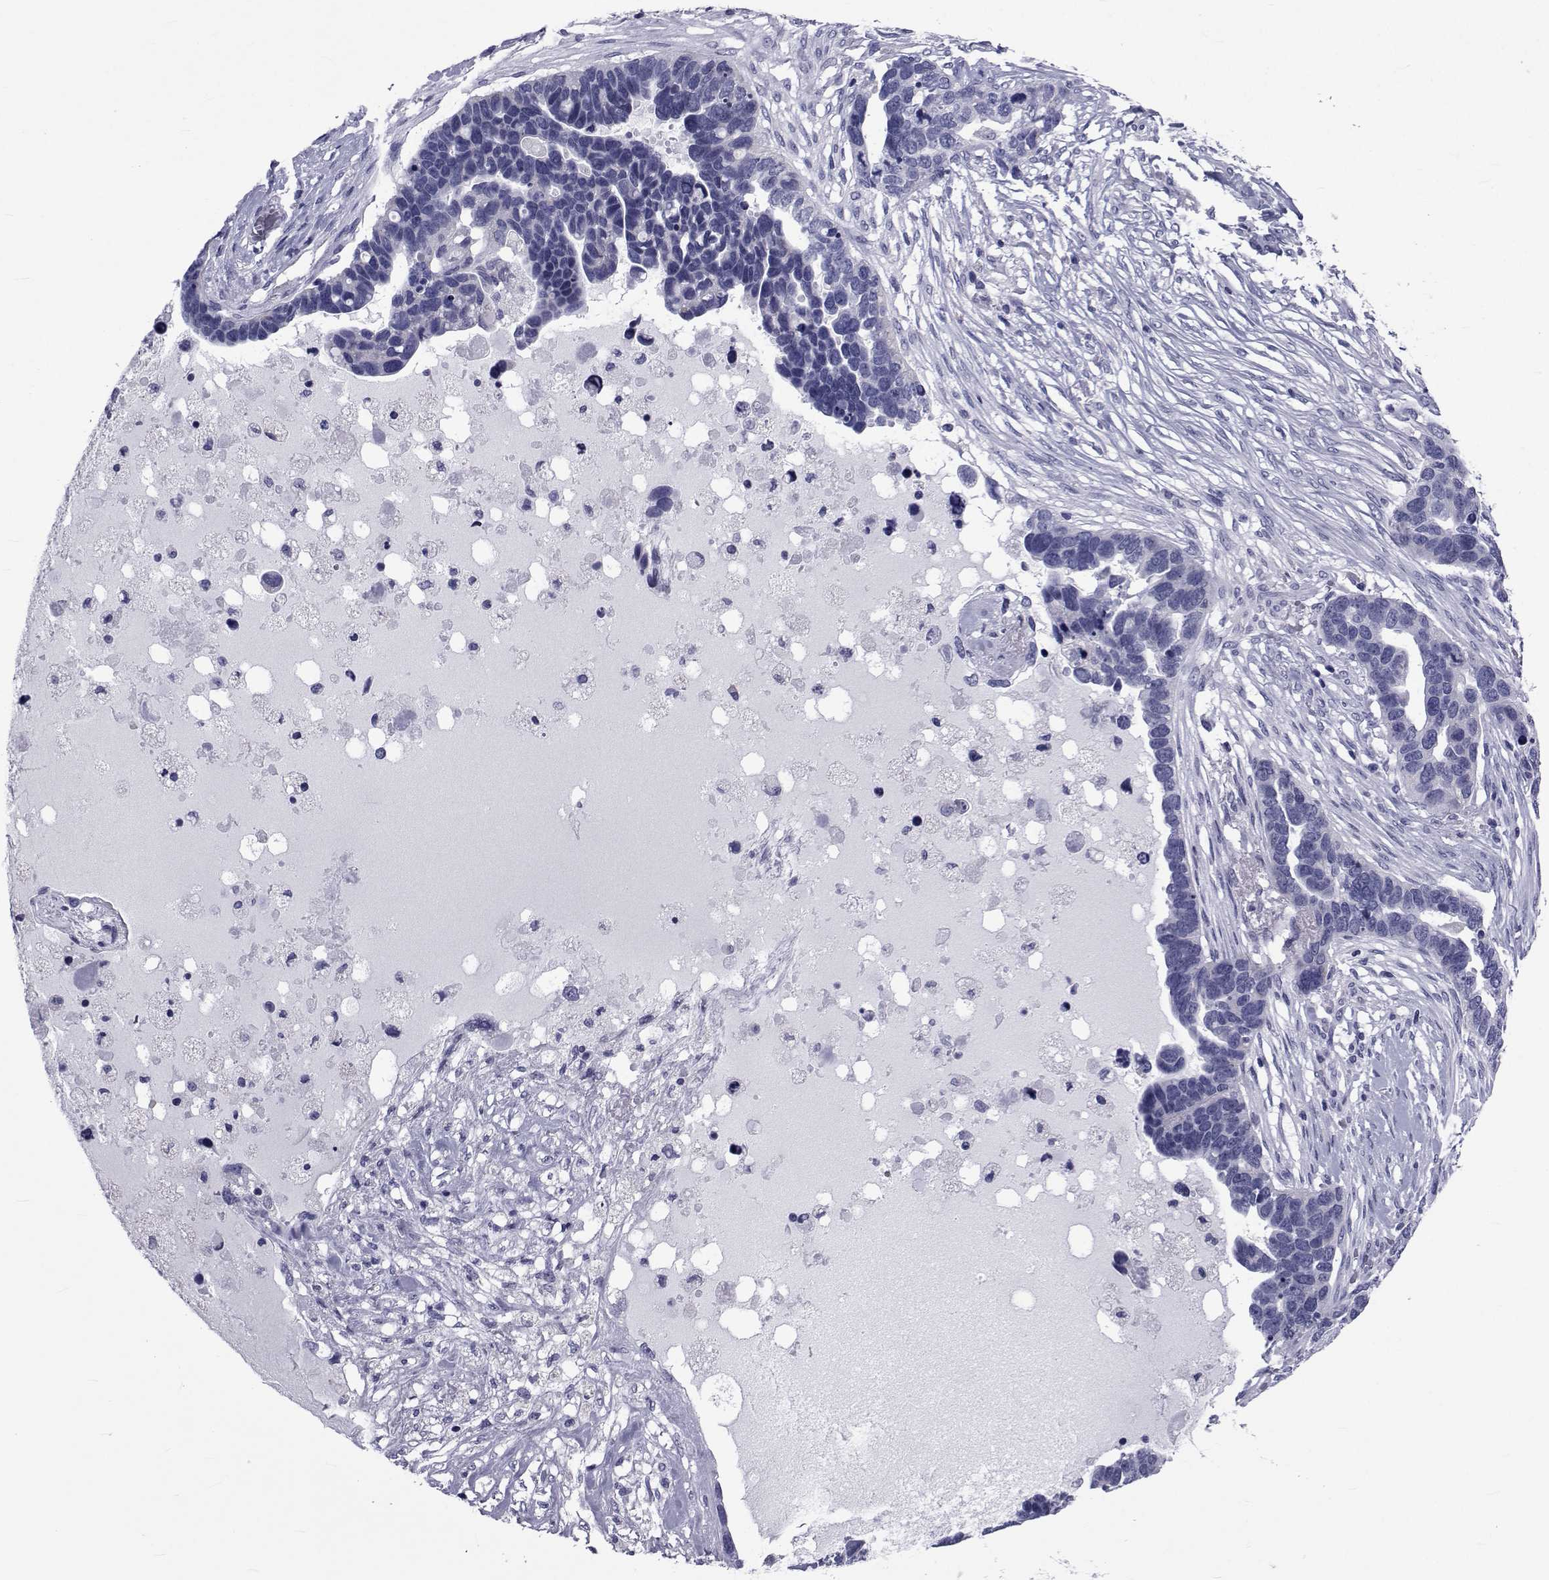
{"staining": {"intensity": "negative", "quantity": "none", "location": "none"}, "tissue": "ovarian cancer", "cell_type": "Tumor cells", "image_type": "cancer", "snomed": [{"axis": "morphology", "description": "Cystadenocarcinoma, serous, NOS"}, {"axis": "topography", "description": "Ovary"}], "caption": "Immunohistochemistry (IHC) histopathology image of neoplastic tissue: ovarian cancer (serous cystadenocarcinoma) stained with DAB shows no significant protein staining in tumor cells. Nuclei are stained in blue.", "gene": "GKAP1", "patient": {"sex": "female", "age": 54}}